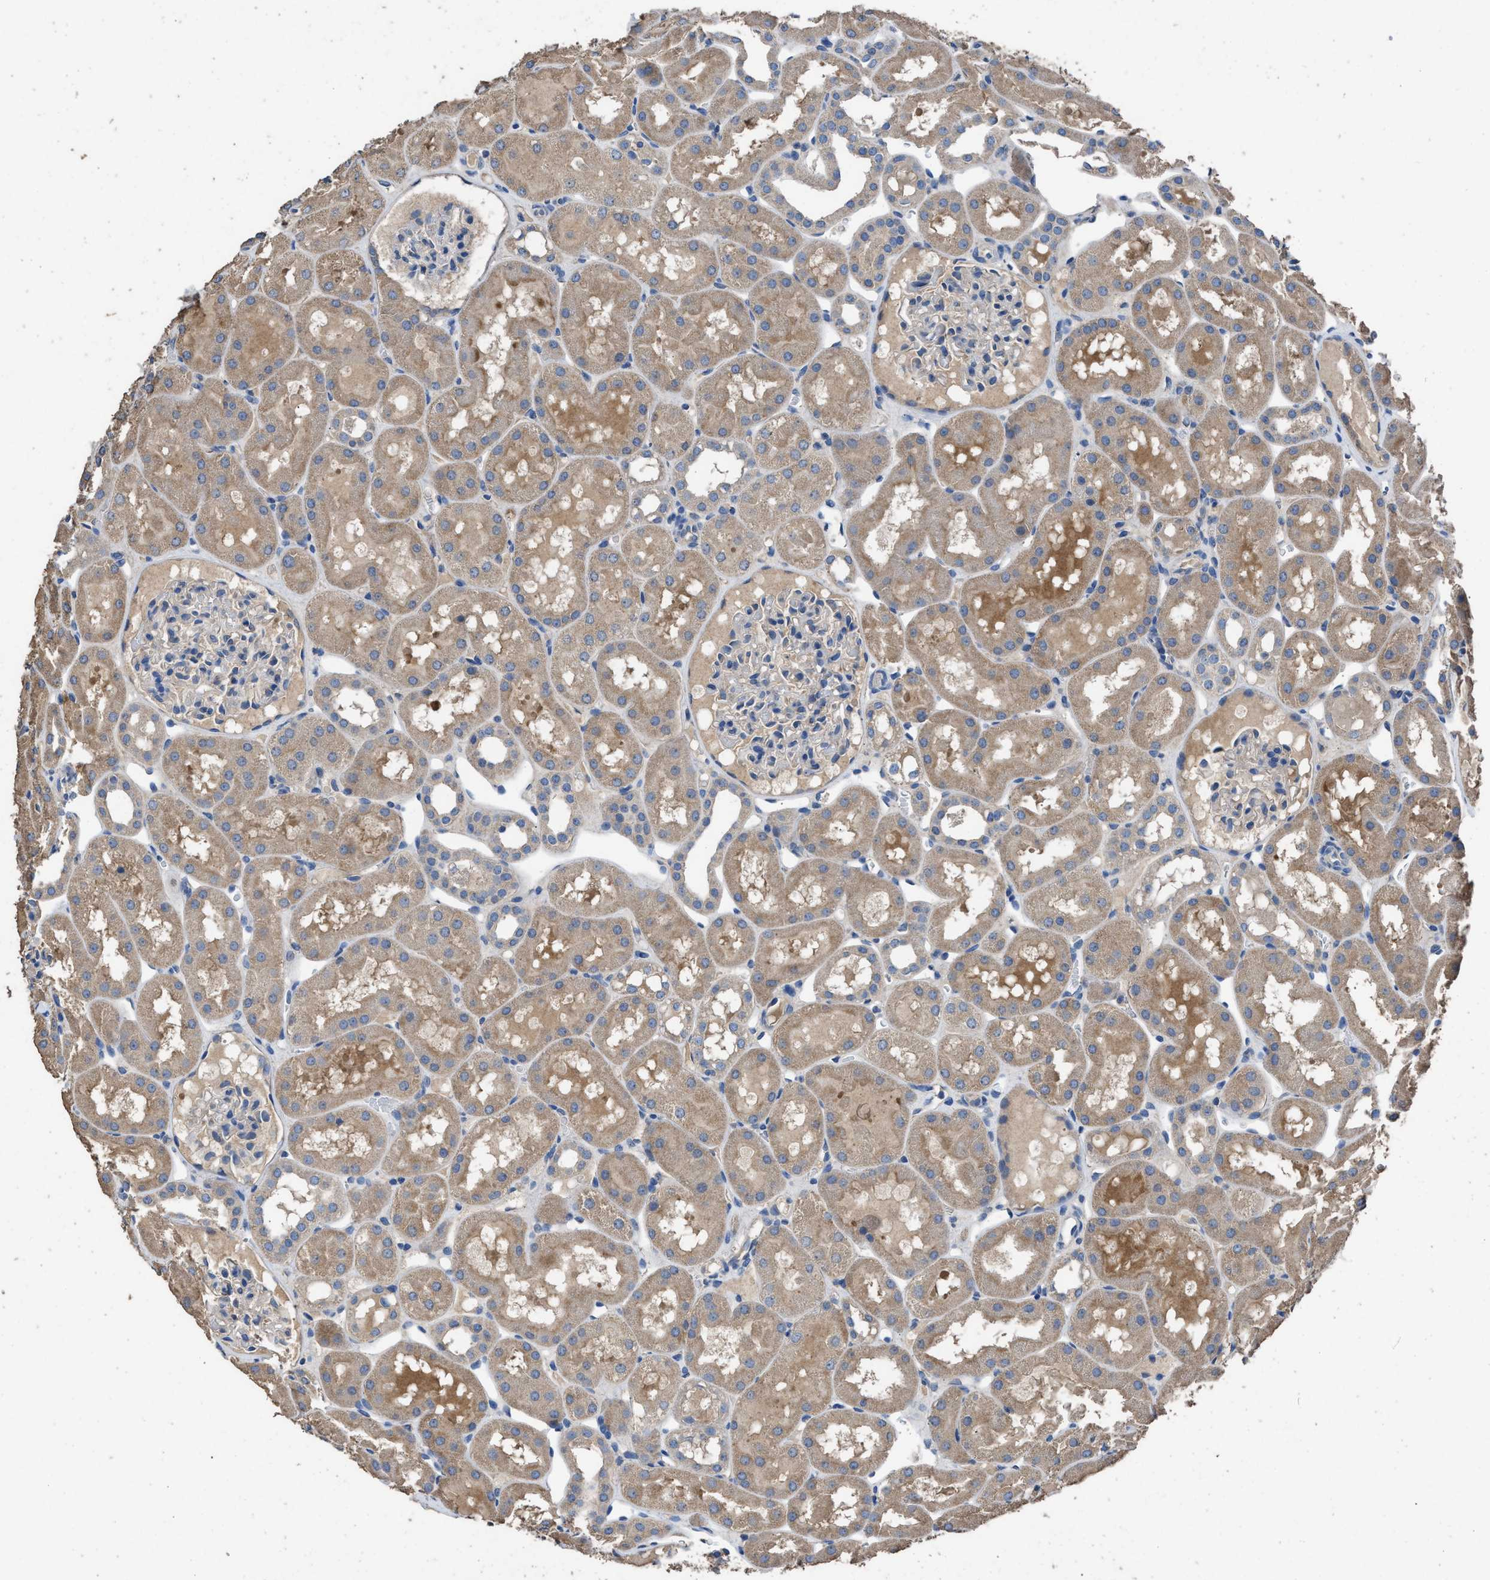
{"staining": {"intensity": "weak", "quantity": "<25%", "location": "cytoplasmic/membranous"}, "tissue": "kidney", "cell_type": "Cells in glomeruli", "image_type": "normal", "snomed": [{"axis": "morphology", "description": "Normal tissue, NOS"}, {"axis": "topography", "description": "Kidney"}, {"axis": "topography", "description": "Urinary bladder"}], "caption": "Immunohistochemistry (IHC) of benign kidney displays no expression in cells in glomeruli. (Stains: DAB (3,3'-diaminobenzidine) immunohistochemistry (IHC) with hematoxylin counter stain, Microscopy: brightfield microscopy at high magnification).", "gene": "ITSN1", "patient": {"sex": "male", "age": 16}}